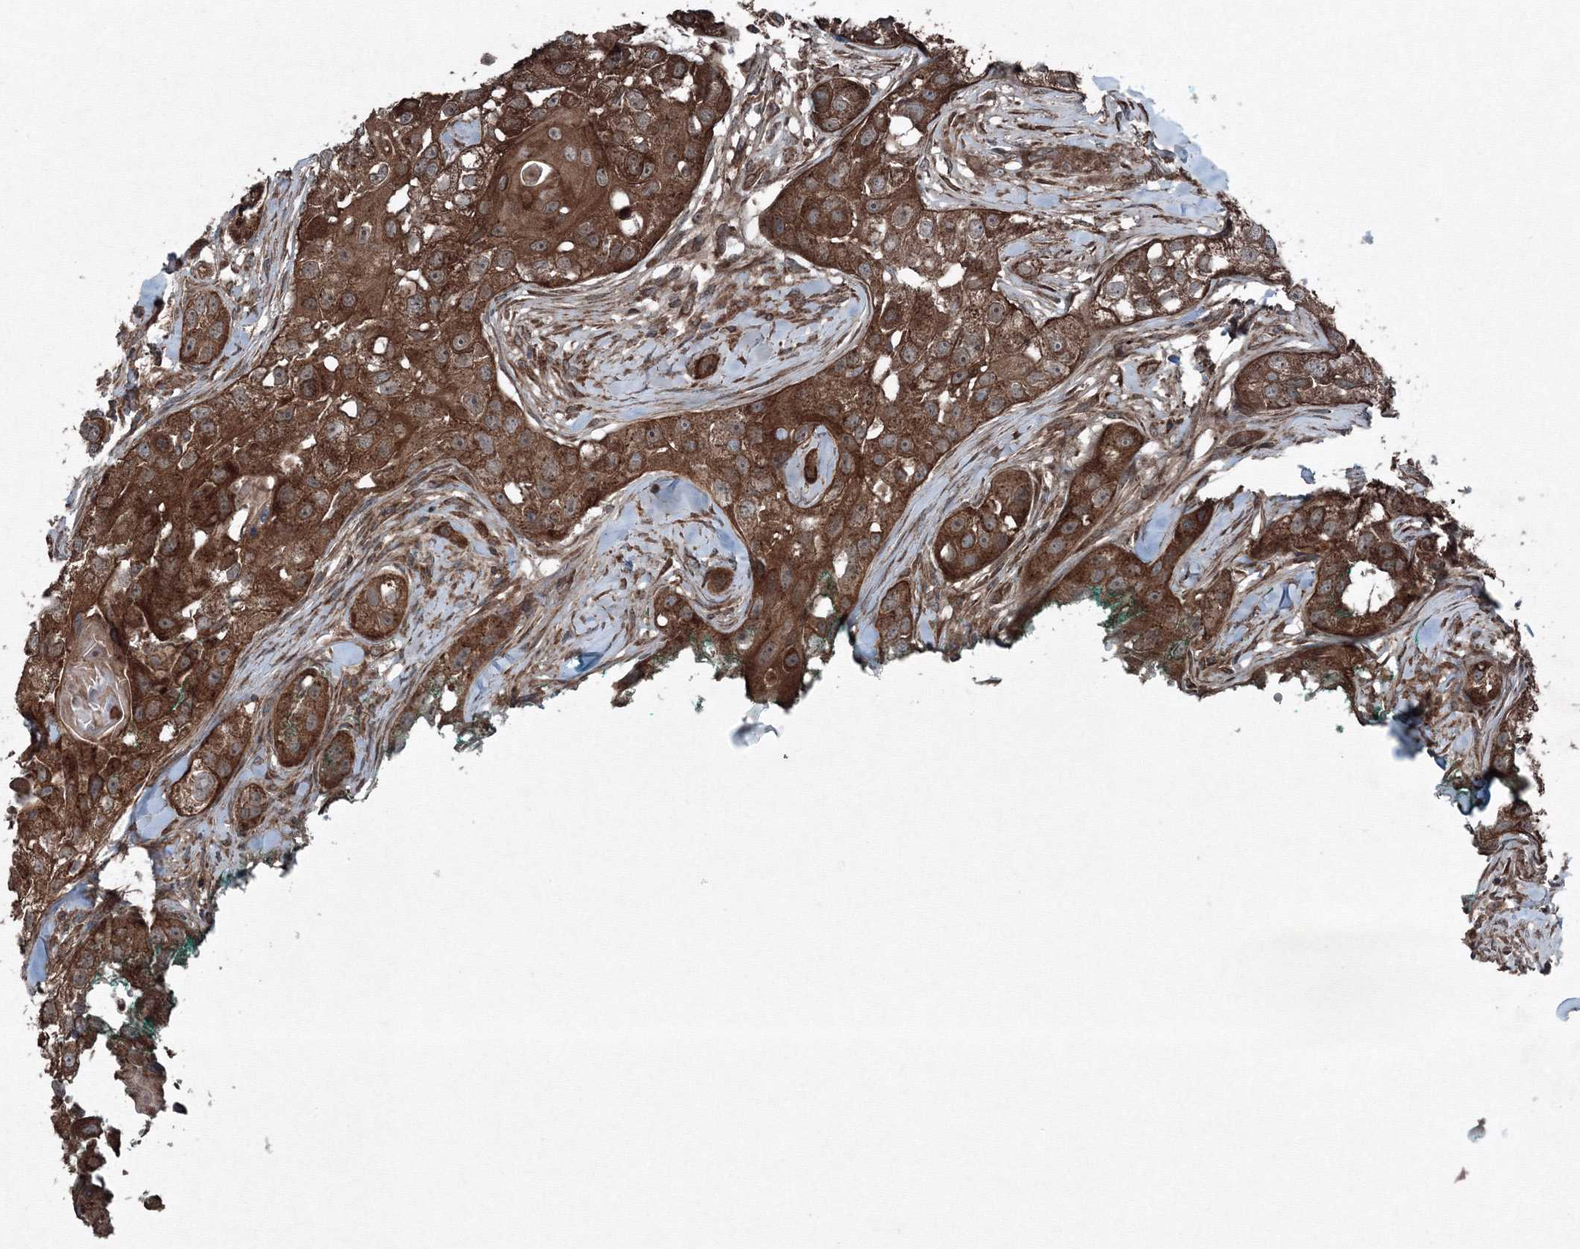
{"staining": {"intensity": "strong", "quantity": ">75%", "location": "cytoplasmic/membranous"}, "tissue": "head and neck cancer", "cell_type": "Tumor cells", "image_type": "cancer", "snomed": [{"axis": "morphology", "description": "Normal tissue, NOS"}, {"axis": "morphology", "description": "Squamous cell carcinoma, NOS"}, {"axis": "topography", "description": "Skeletal muscle"}, {"axis": "topography", "description": "Head-Neck"}], "caption": "Head and neck squamous cell carcinoma tissue shows strong cytoplasmic/membranous positivity in about >75% of tumor cells", "gene": "COPS7B", "patient": {"sex": "male", "age": 51}}